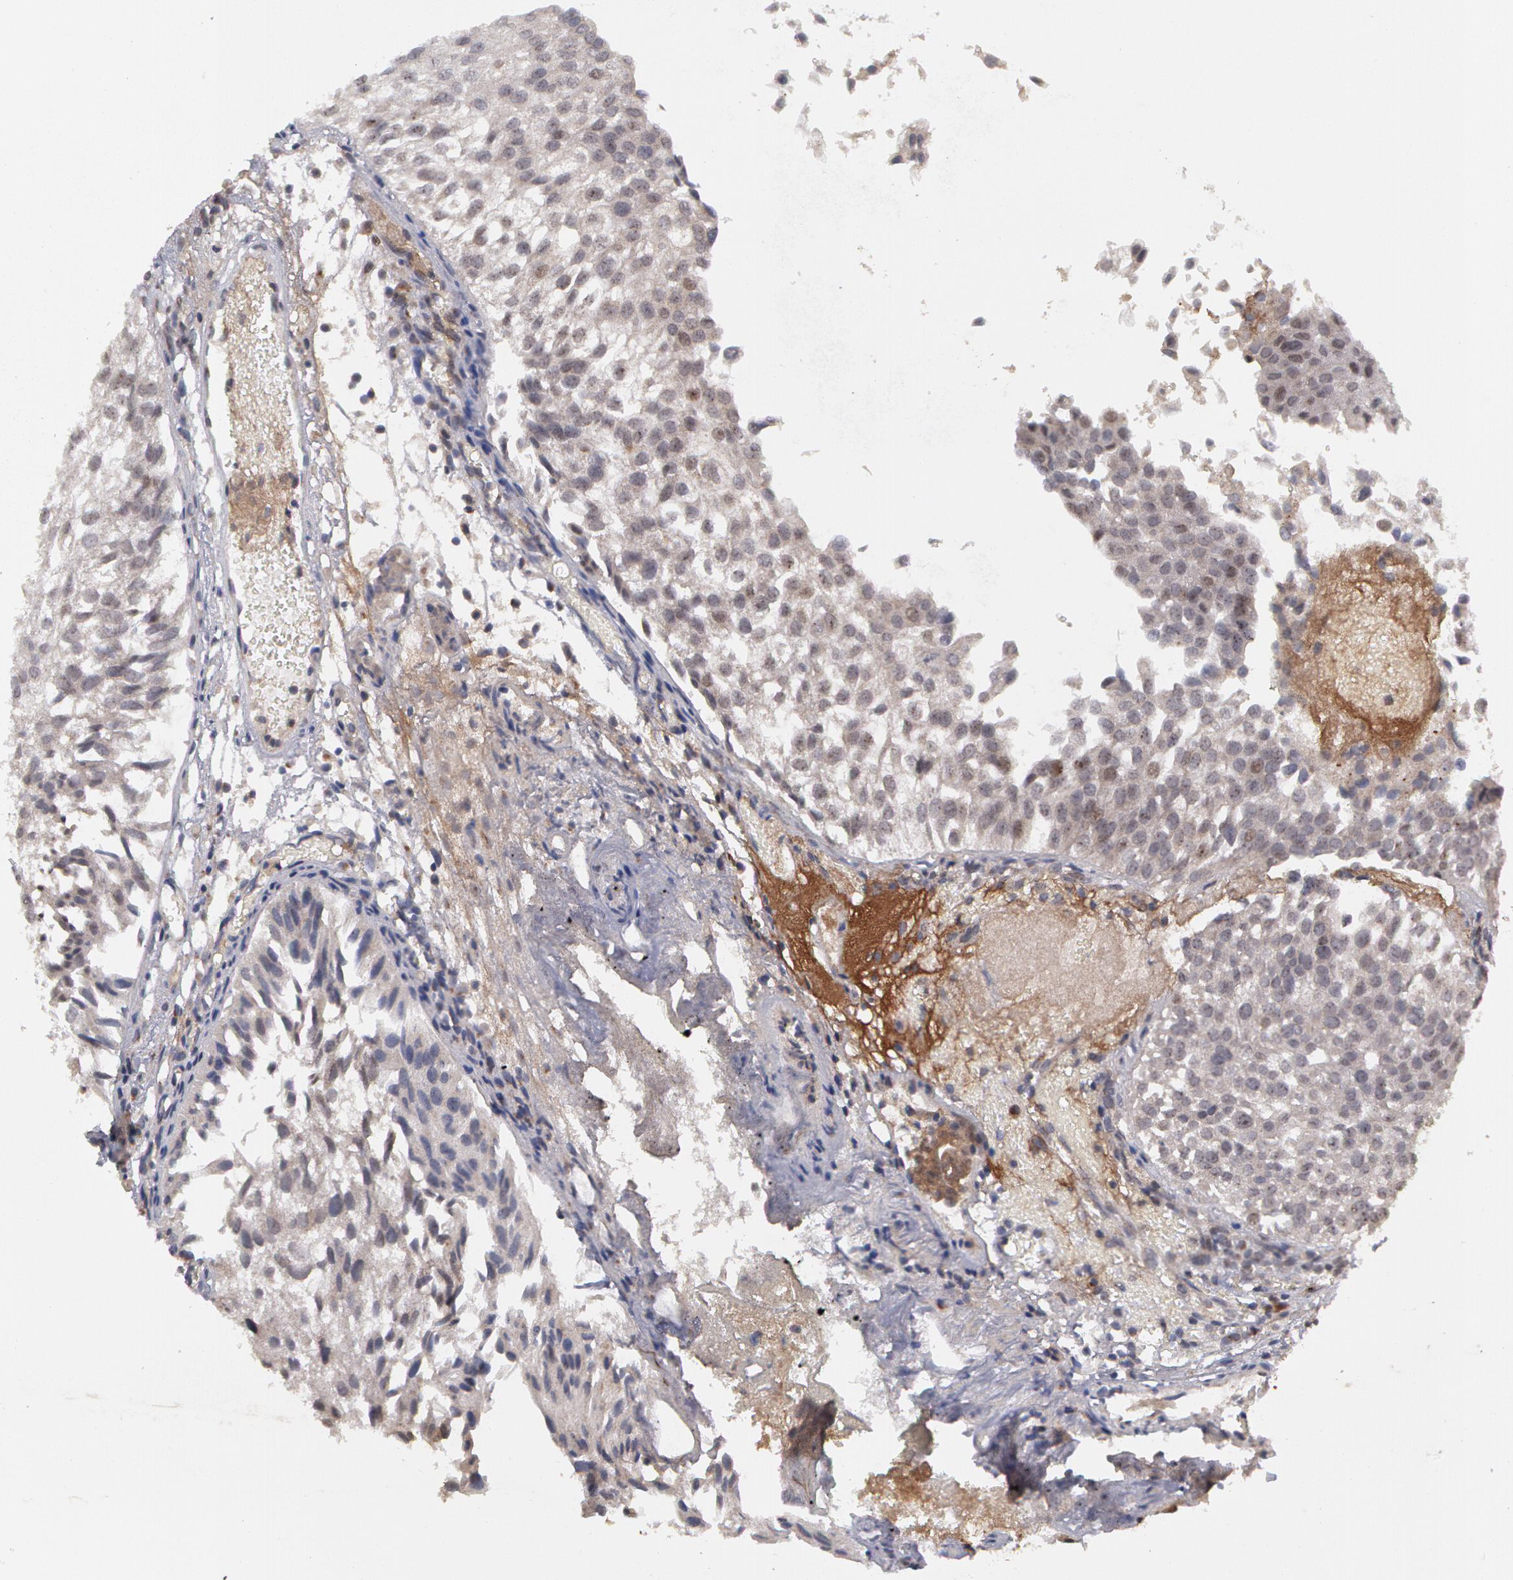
{"staining": {"intensity": "negative", "quantity": "none", "location": "none"}, "tissue": "urothelial cancer", "cell_type": "Tumor cells", "image_type": "cancer", "snomed": [{"axis": "morphology", "description": "Urothelial carcinoma, Low grade"}, {"axis": "topography", "description": "Urinary bladder"}], "caption": "An immunohistochemistry (IHC) micrograph of urothelial carcinoma (low-grade) is shown. There is no staining in tumor cells of urothelial carcinoma (low-grade). Brightfield microscopy of immunohistochemistry (IHC) stained with DAB (brown) and hematoxylin (blue), captured at high magnification.", "gene": "STX5", "patient": {"sex": "female", "age": 89}}